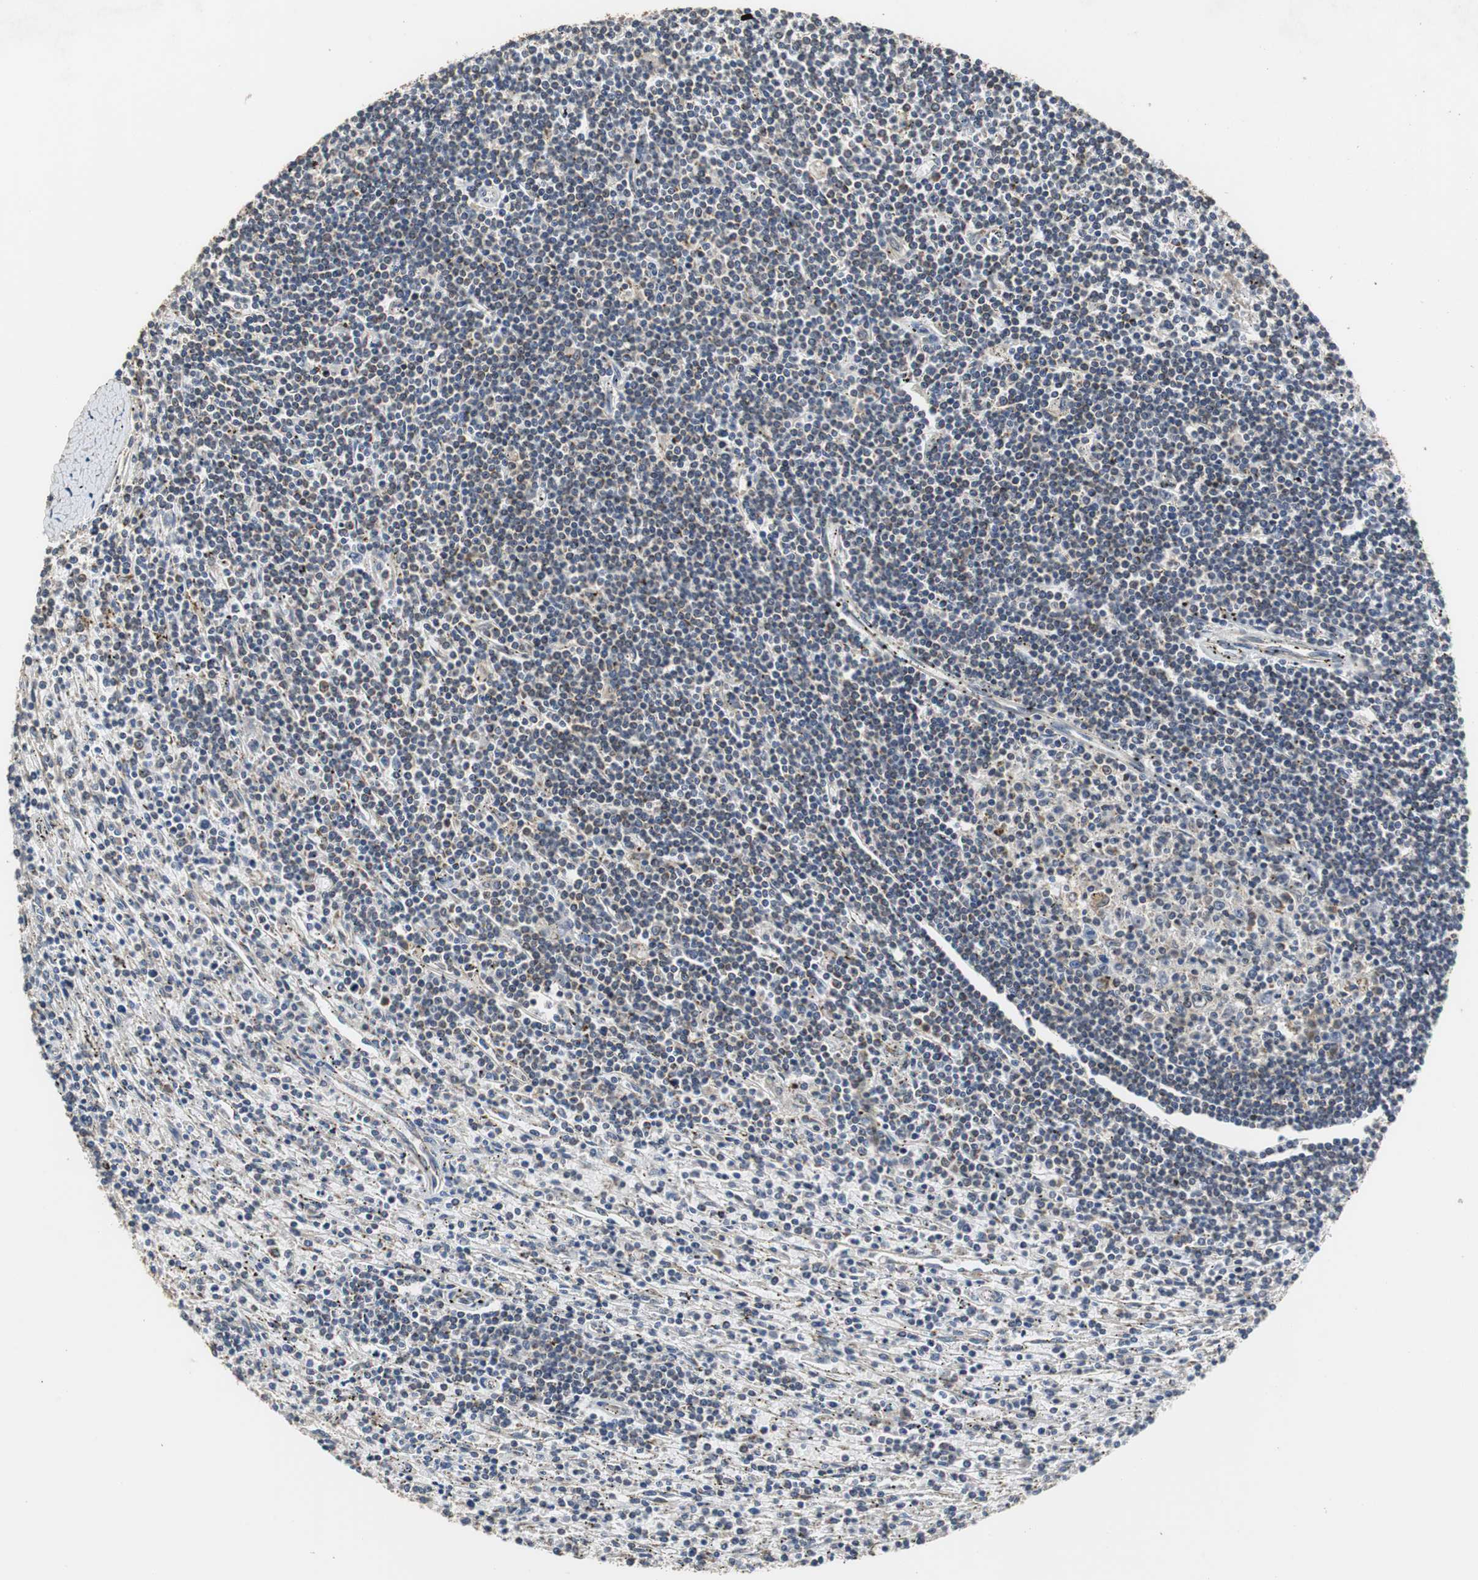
{"staining": {"intensity": "negative", "quantity": "none", "location": "none"}, "tissue": "lymphoma", "cell_type": "Tumor cells", "image_type": "cancer", "snomed": [{"axis": "morphology", "description": "Malignant lymphoma, non-Hodgkin's type, Low grade"}, {"axis": "topography", "description": "Spleen"}], "caption": "A micrograph of human lymphoma is negative for staining in tumor cells.", "gene": "HMGCL", "patient": {"sex": "male", "age": 76}}